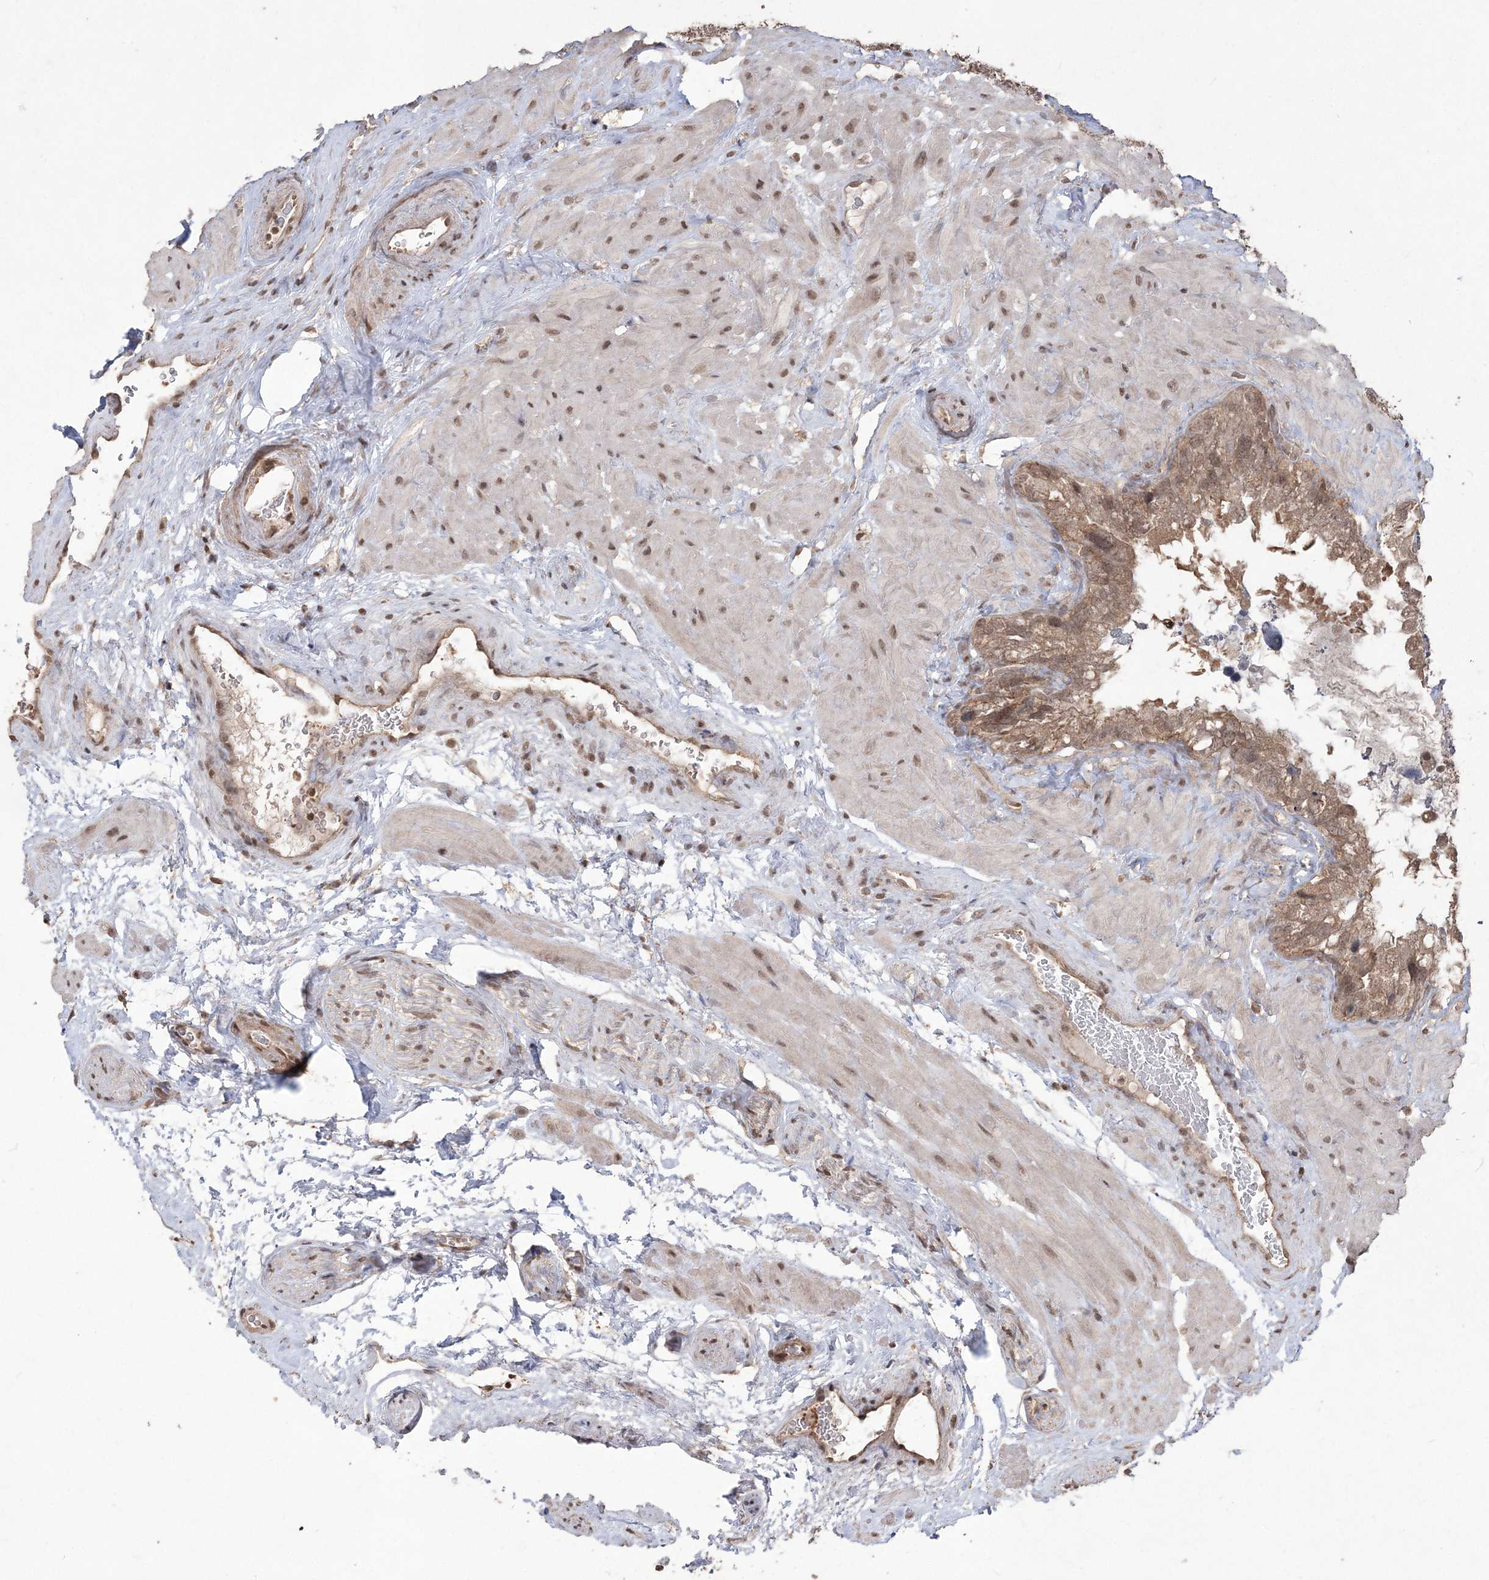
{"staining": {"intensity": "moderate", "quantity": ">75%", "location": "cytoplasmic/membranous,nuclear"}, "tissue": "seminal vesicle", "cell_type": "Glandular cells", "image_type": "normal", "snomed": [{"axis": "morphology", "description": "Normal tissue, NOS"}, {"axis": "topography", "description": "Prostate"}, {"axis": "topography", "description": "Seminal veicle"}], "caption": "A high-resolution histopathology image shows immunohistochemistry staining of normal seminal vesicle, which displays moderate cytoplasmic/membranous,nuclear expression in about >75% of glandular cells.", "gene": "EHHADH", "patient": {"sex": "male", "age": 68}}